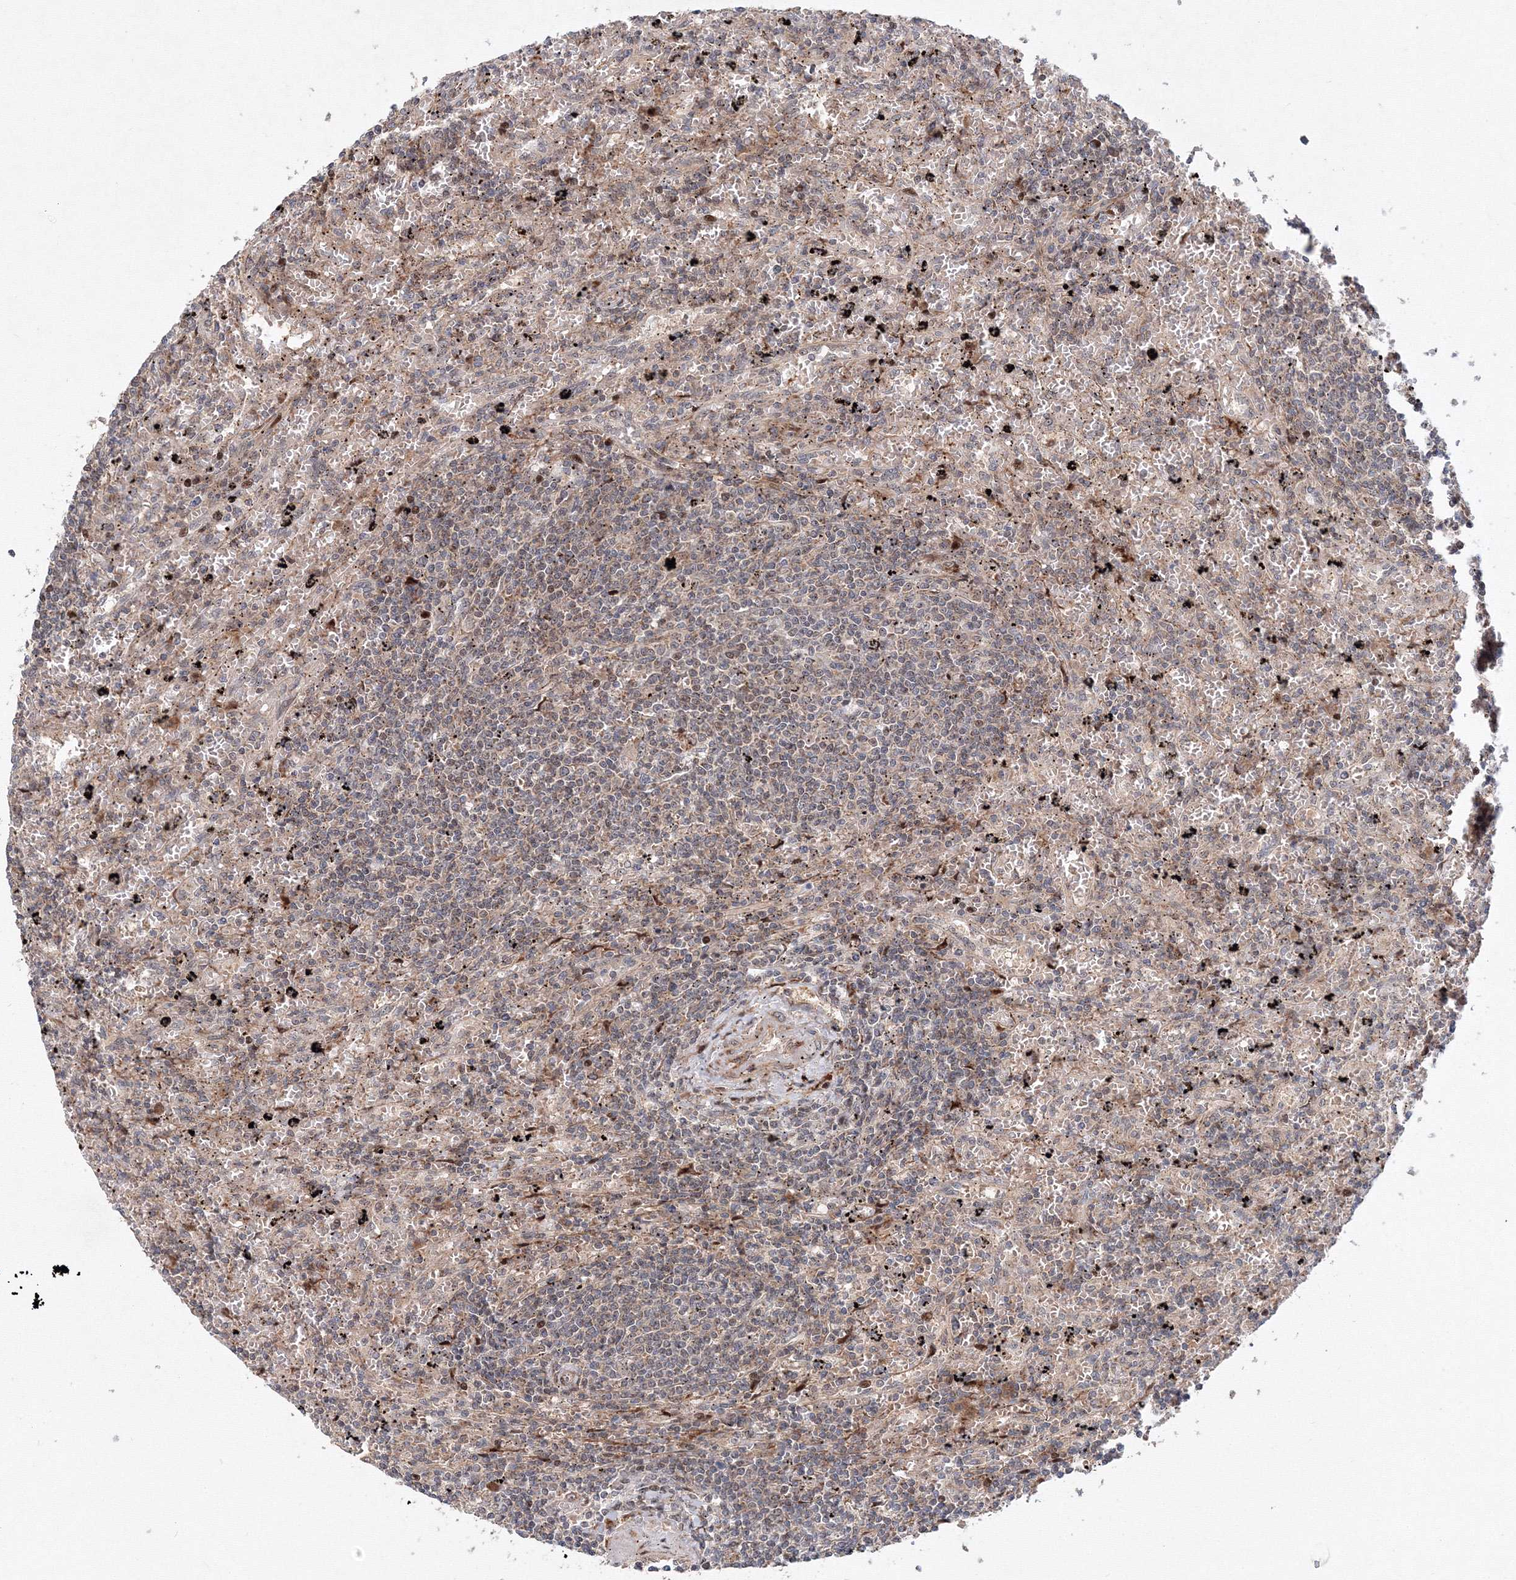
{"staining": {"intensity": "weak", "quantity": "<25%", "location": "cytoplasmic/membranous"}, "tissue": "lymphoma", "cell_type": "Tumor cells", "image_type": "cancer", "snomed": [{"axis": "morphology", "description": "Malignant lymphoma, non-Hodgkin's type, Low grade"}, {"axis": "topography", "description": "Spleen"}], "caption": "Tumor cells are negative for brown protein staining in lymphoma.", "gene": "ANKAR", "patient": {"sex": "male", "age": 76}}